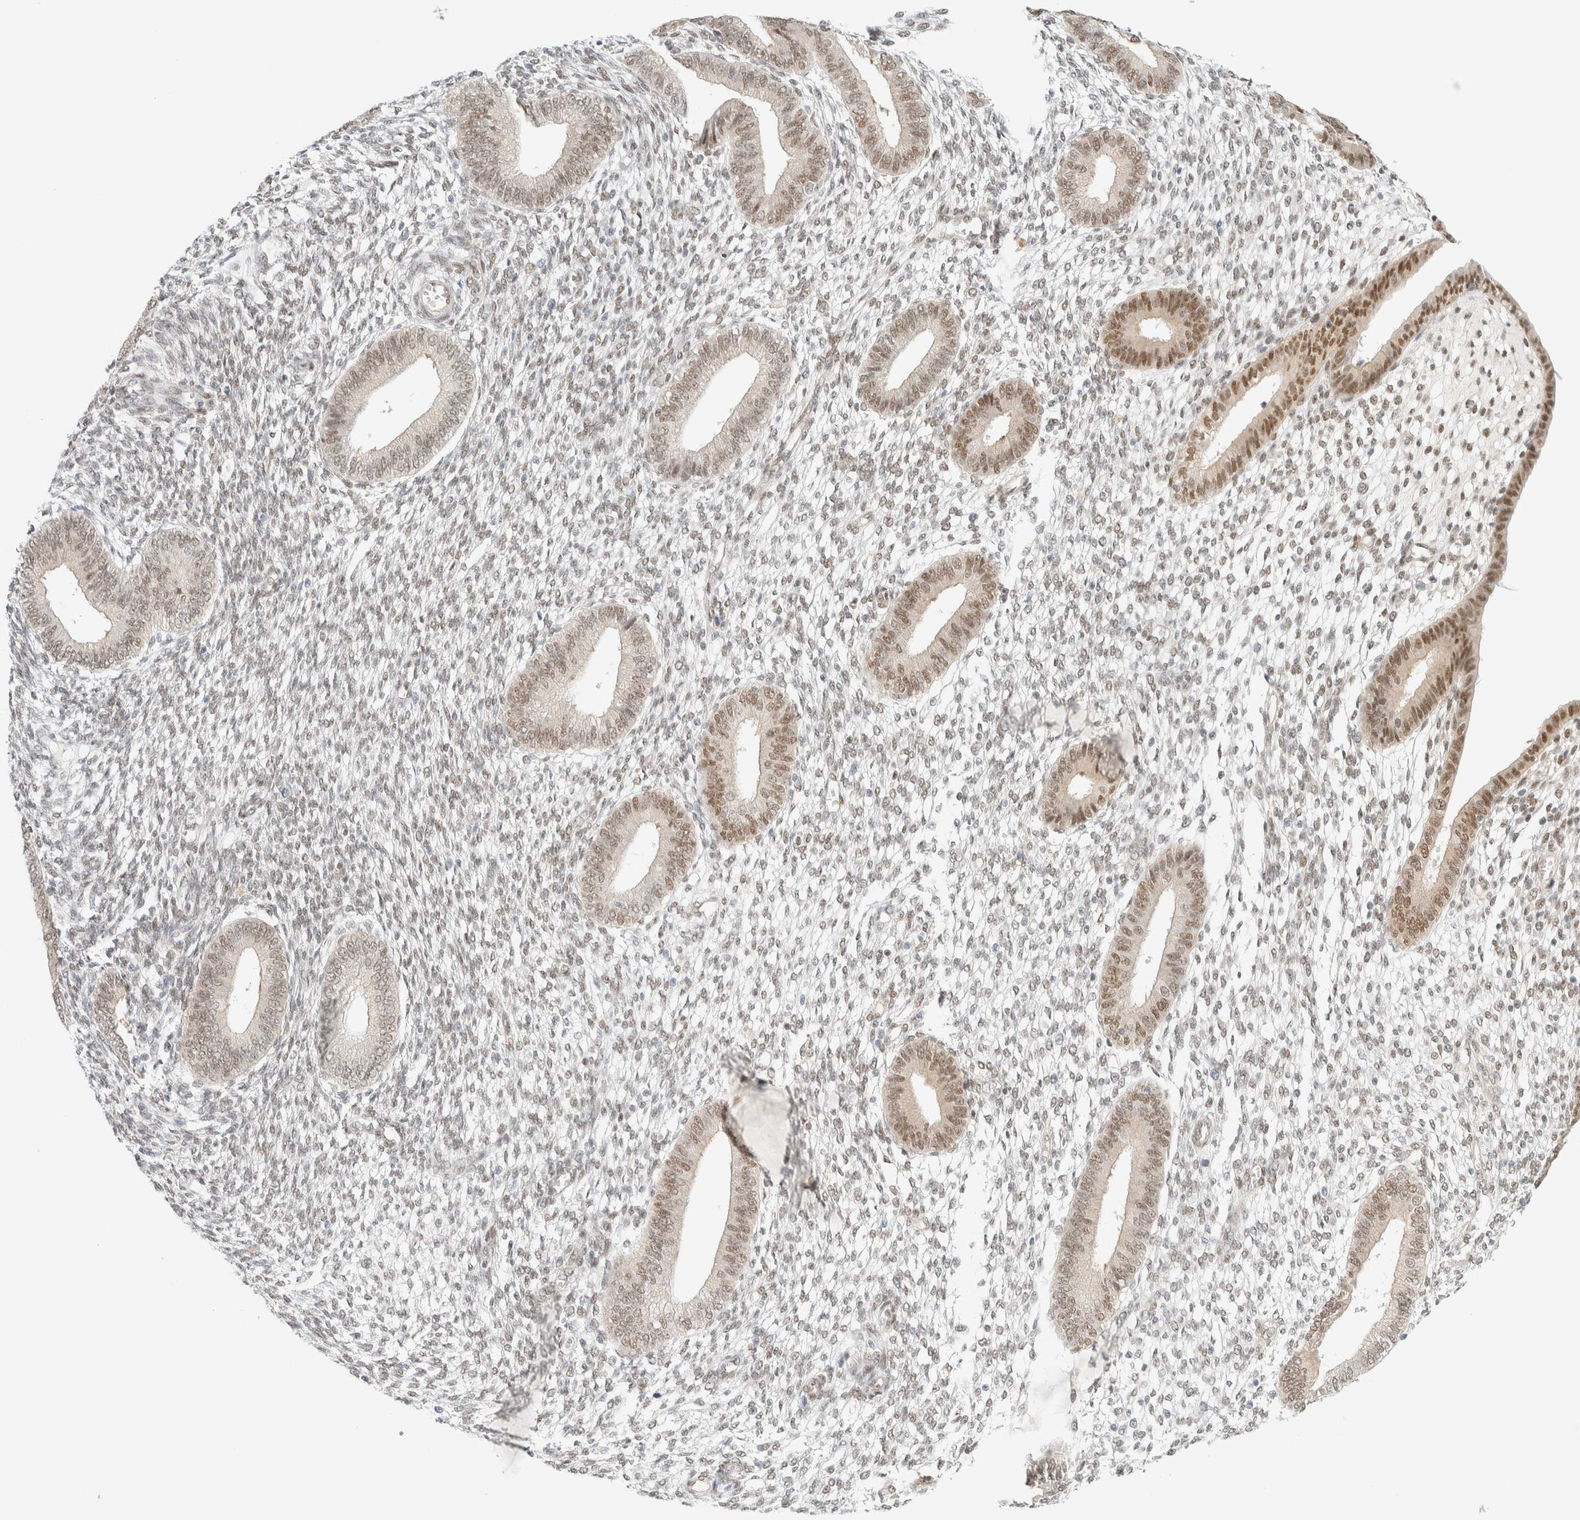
{"staining": {"intensity": "weak", "quantity": "<25%", "location": "nuclear"}, "tissue": "endometrium", "cell_type": "Cells in endometrial stroma", "image_type": "normal", "snomed": [{"axis": "morphology", "description": "Normal tissue, NOS"}, {"axis": "topography", "description": "Endometrium"}], "caption": "The histopathology image demonstrates no significant expression in cells in endometrial stroma of endometrium.", "gene": "PYGO2", "patient": {"sex": "female", "age": 46}}